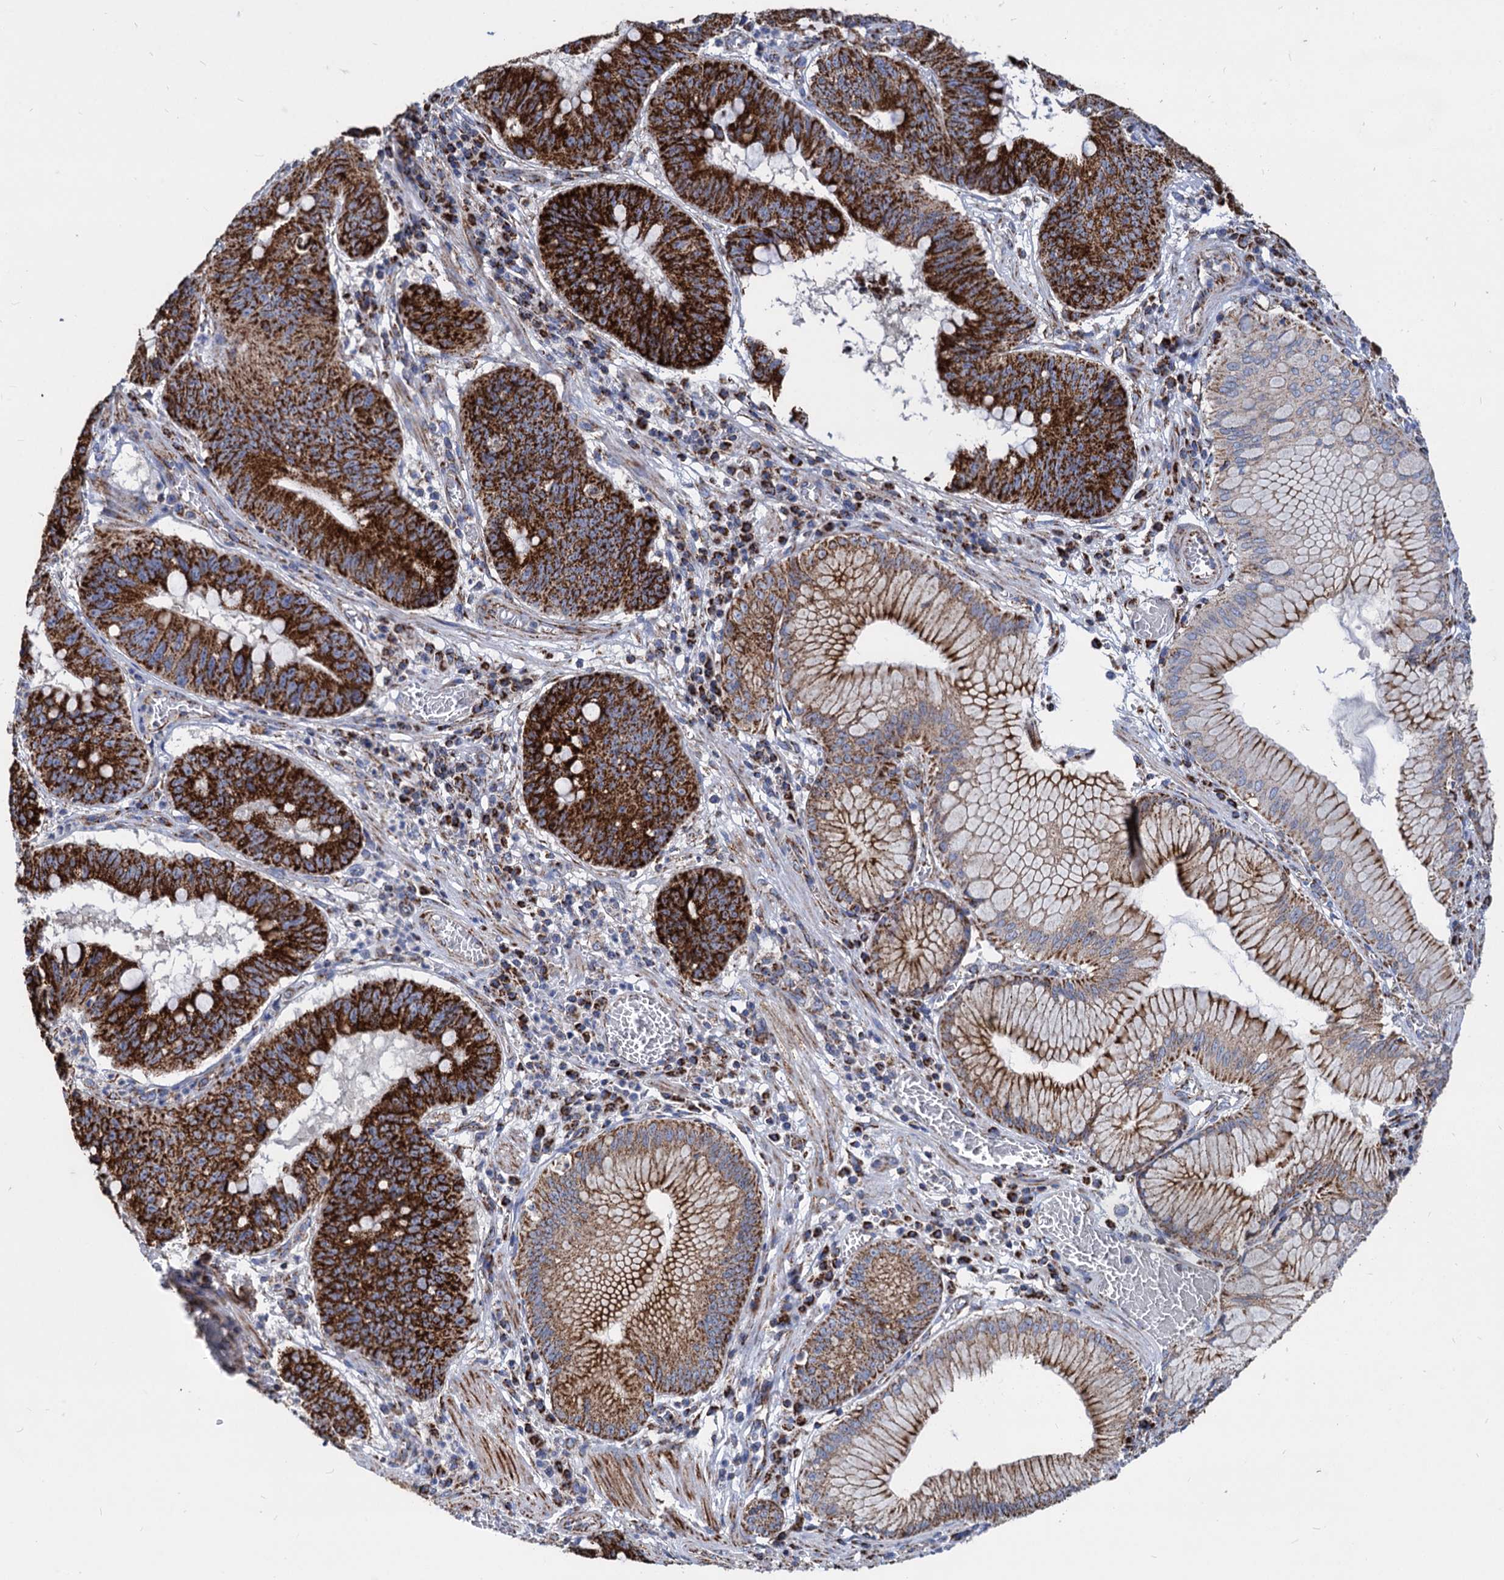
{"staining": {"intensity": "strong", "quantity": ">75%", "location": "cytoplasmic/membranous"}, "tissue": "stomach cancer", "cell_type": "Tumor cells", "image_type": "cancer", "snomed": [{"axis": "morphology", "description": "Adenocarcinoma, NOS"}, {"axis": "topography", "description": "Stomach"}], "caption": "Approximately >75% of tumor cells in adenocarcinoma (stomach) reveal strong cytoplasmic/membranous protein staining as visualized by brown immunohistochemical staining.", "gene": "TIMM10", "patient": {"sex": "male", "age": 59}}